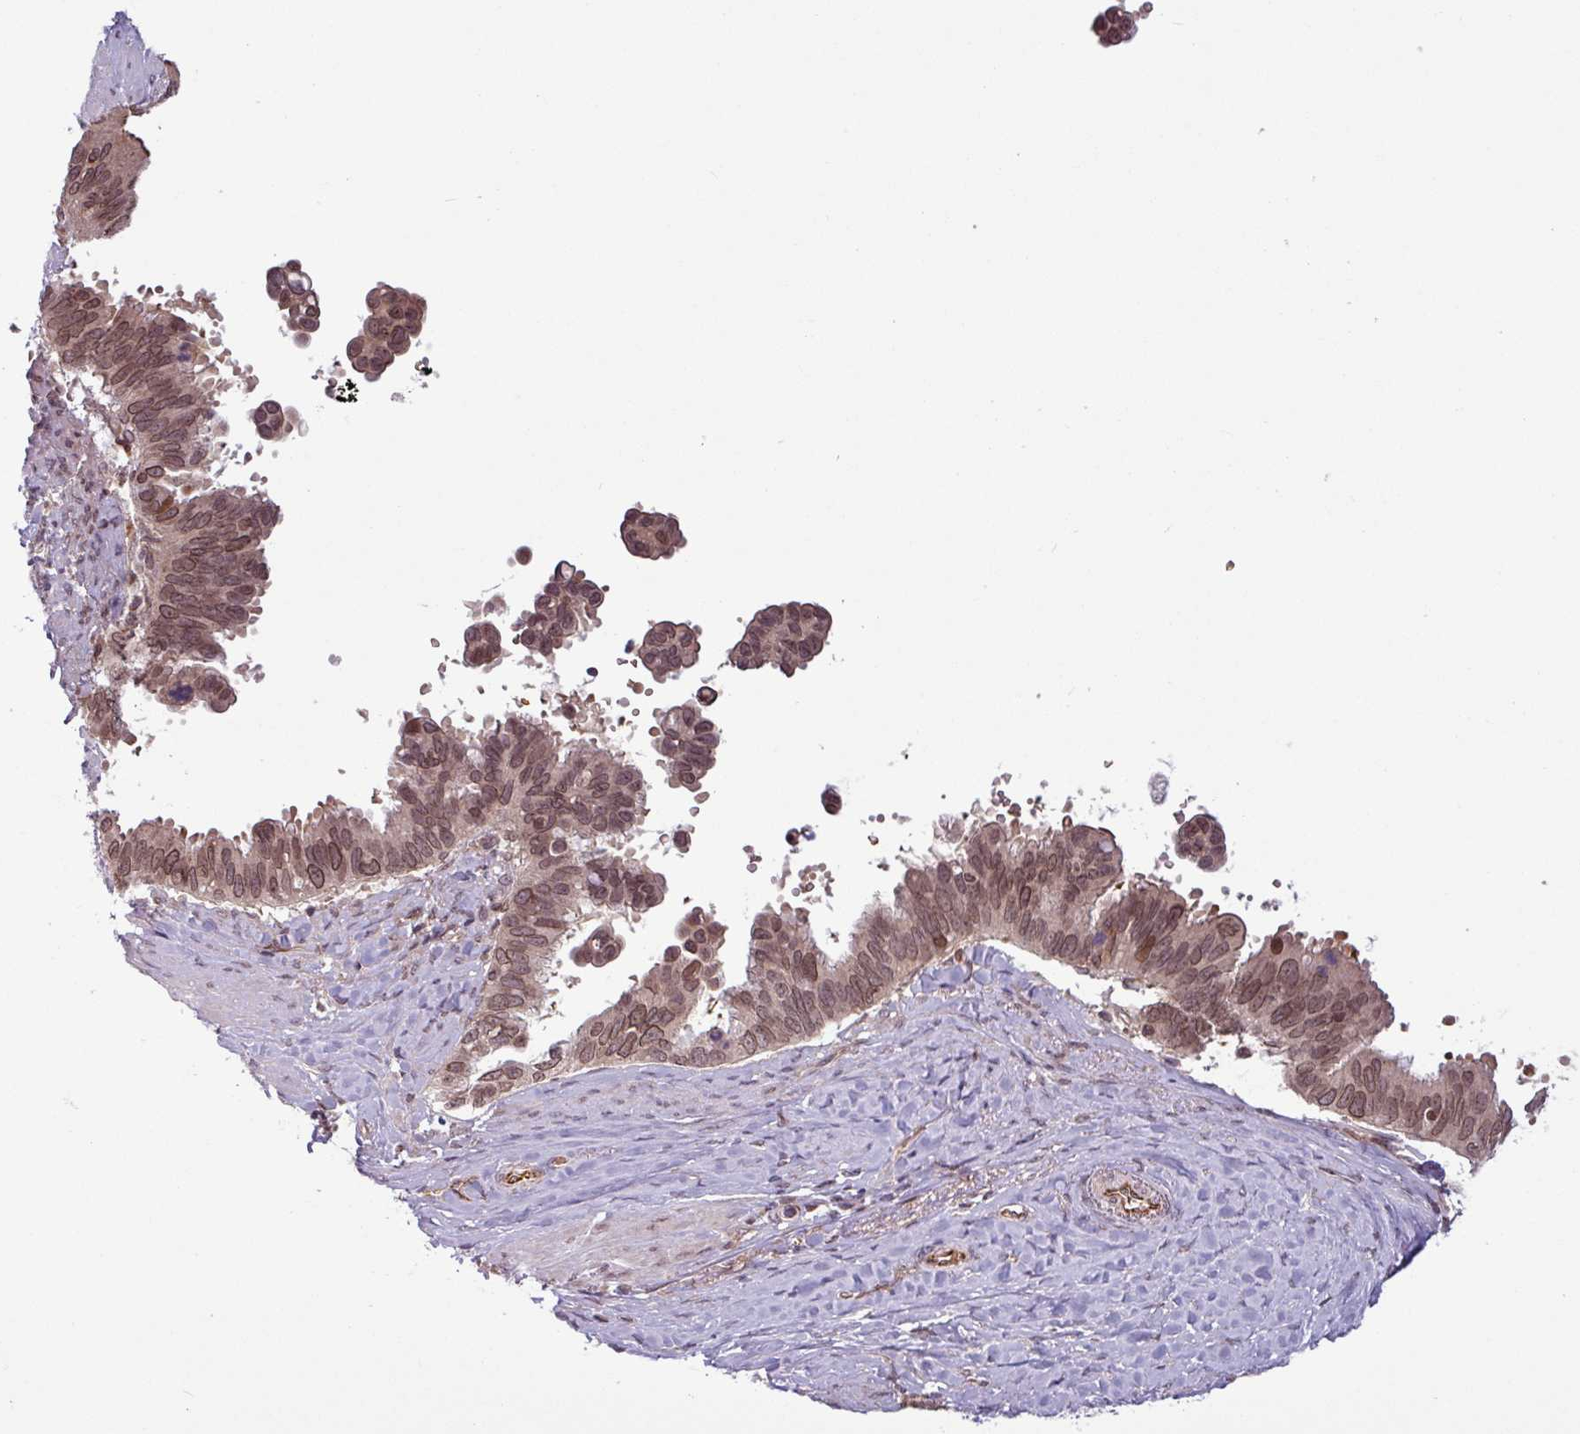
{"staining": {"intensity": "moderate", "quantity": ">75%", "location": "cytoplasmic/membranous,nuclear"}, "tissue": "pancreatic cancer", "cell_type": "Tumor cells", "image_type": "cancer", "snomed": [{"axis": "morphology", "description": "Inflammation, NOS"}, {"axis": "morphology", "description": "Adenocarcinoma, NOS"}, {"axis": "topography", "description": "Pancreas"}], "caption": "Immunohistochemical staining of pancreatic cancer exhibits moderate cytoplasmic/membranous and nuclear protein expression in approximately >75% of tumor cells.", "gene": "RBM4B", "patient": {"sex": "female", "age": 56}}